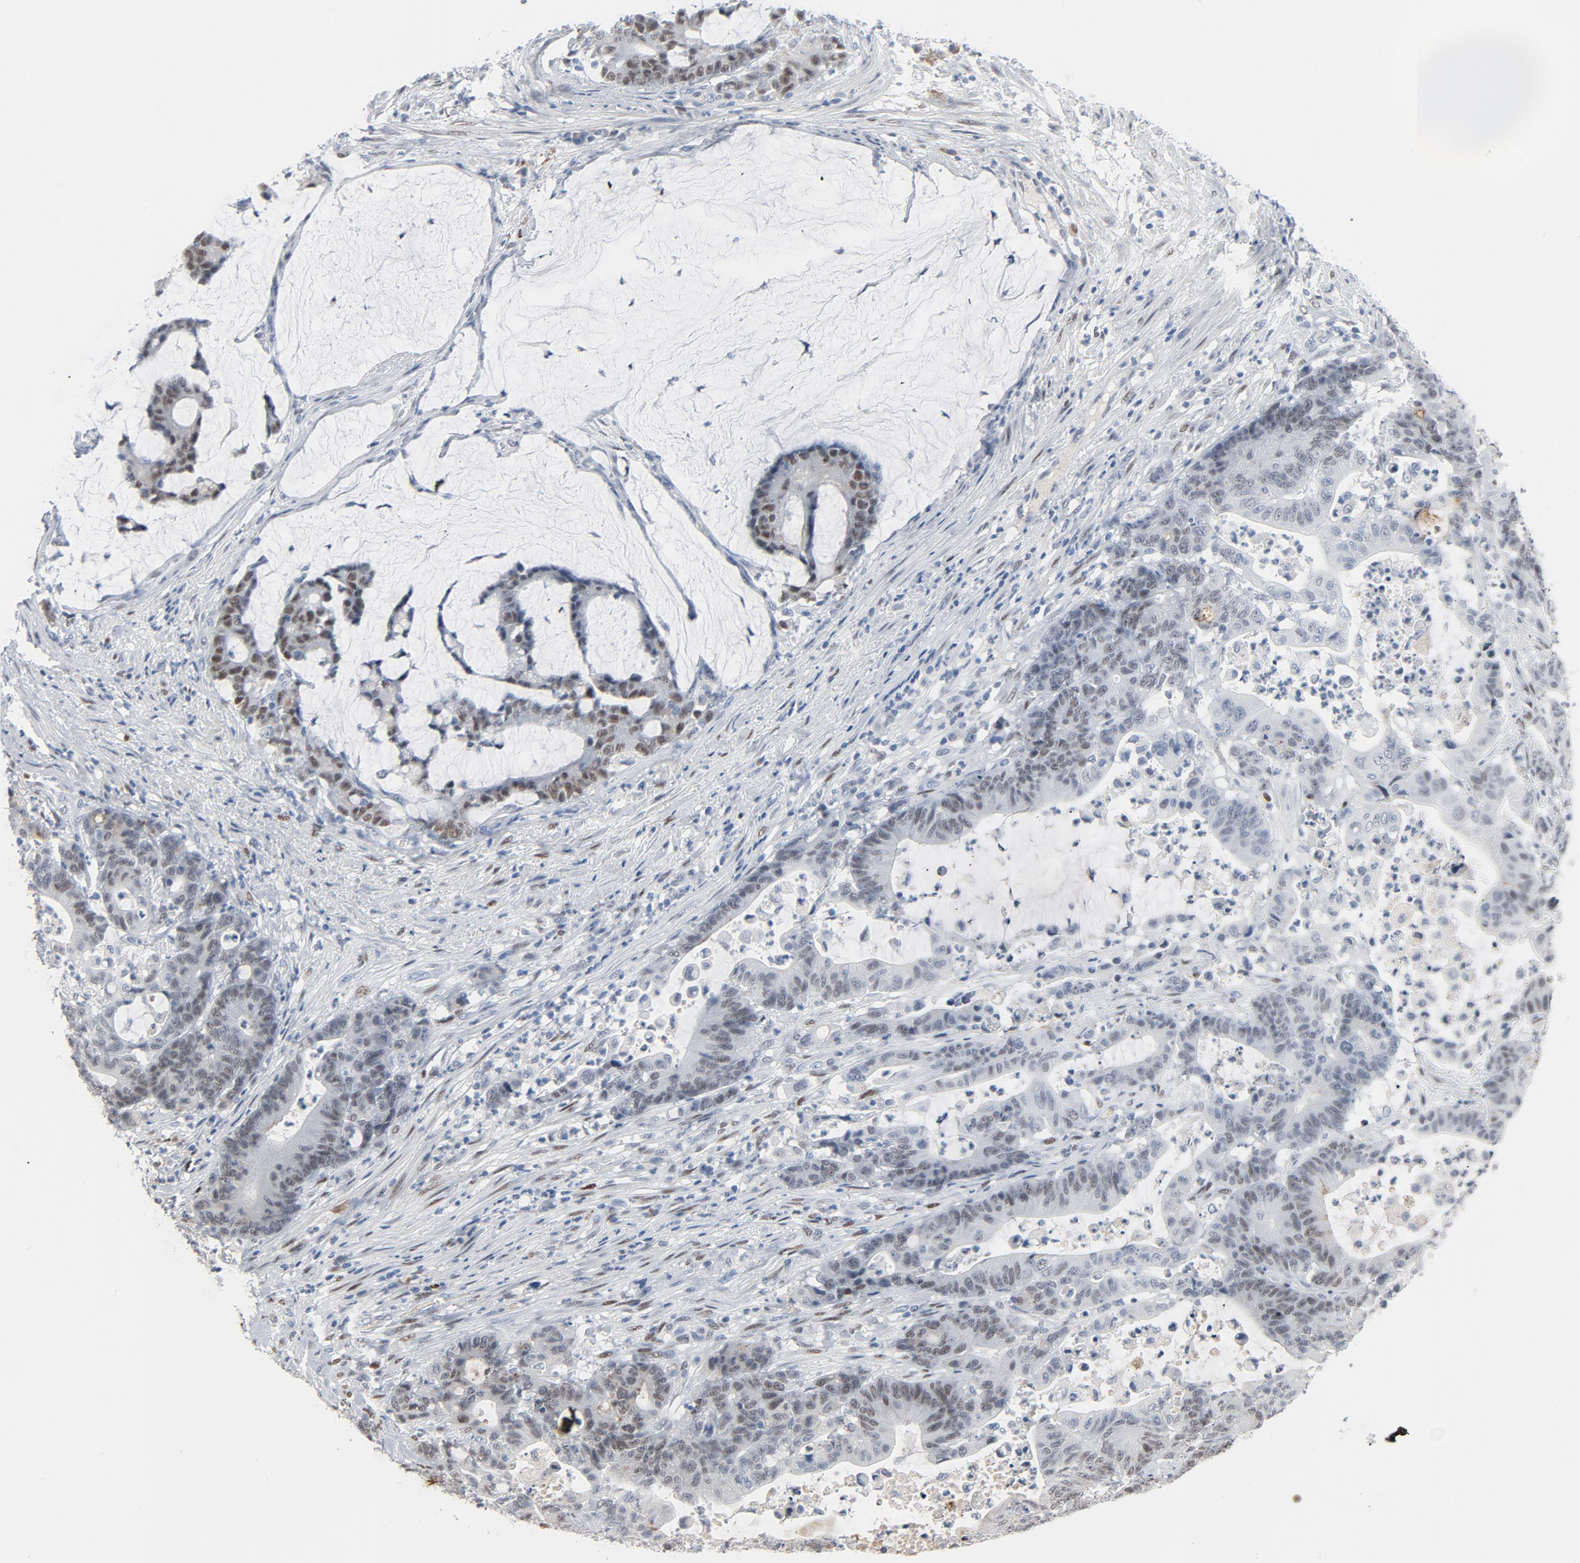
{"staining": {"intensity": "weak", "quantity": "<25%", "location": "cytoplasmic/membranous"}, "tissue": "colorectal cancer", "cell_type": "Tumor cells", "image_type": "cancer", "snomed": [{"axis": "morphology", "description": "Adenocarcinoma, NOS"}, {"axis": "topography", "description": "Colon"}], "caption": "The immunohistochemistry photomicrograph has no significant positivity in tumor cells of colorectal cancer (adenocarcinoma) tissue.", "gene": "FOXP1", "patient": {"sex": "female", "age": 84}}